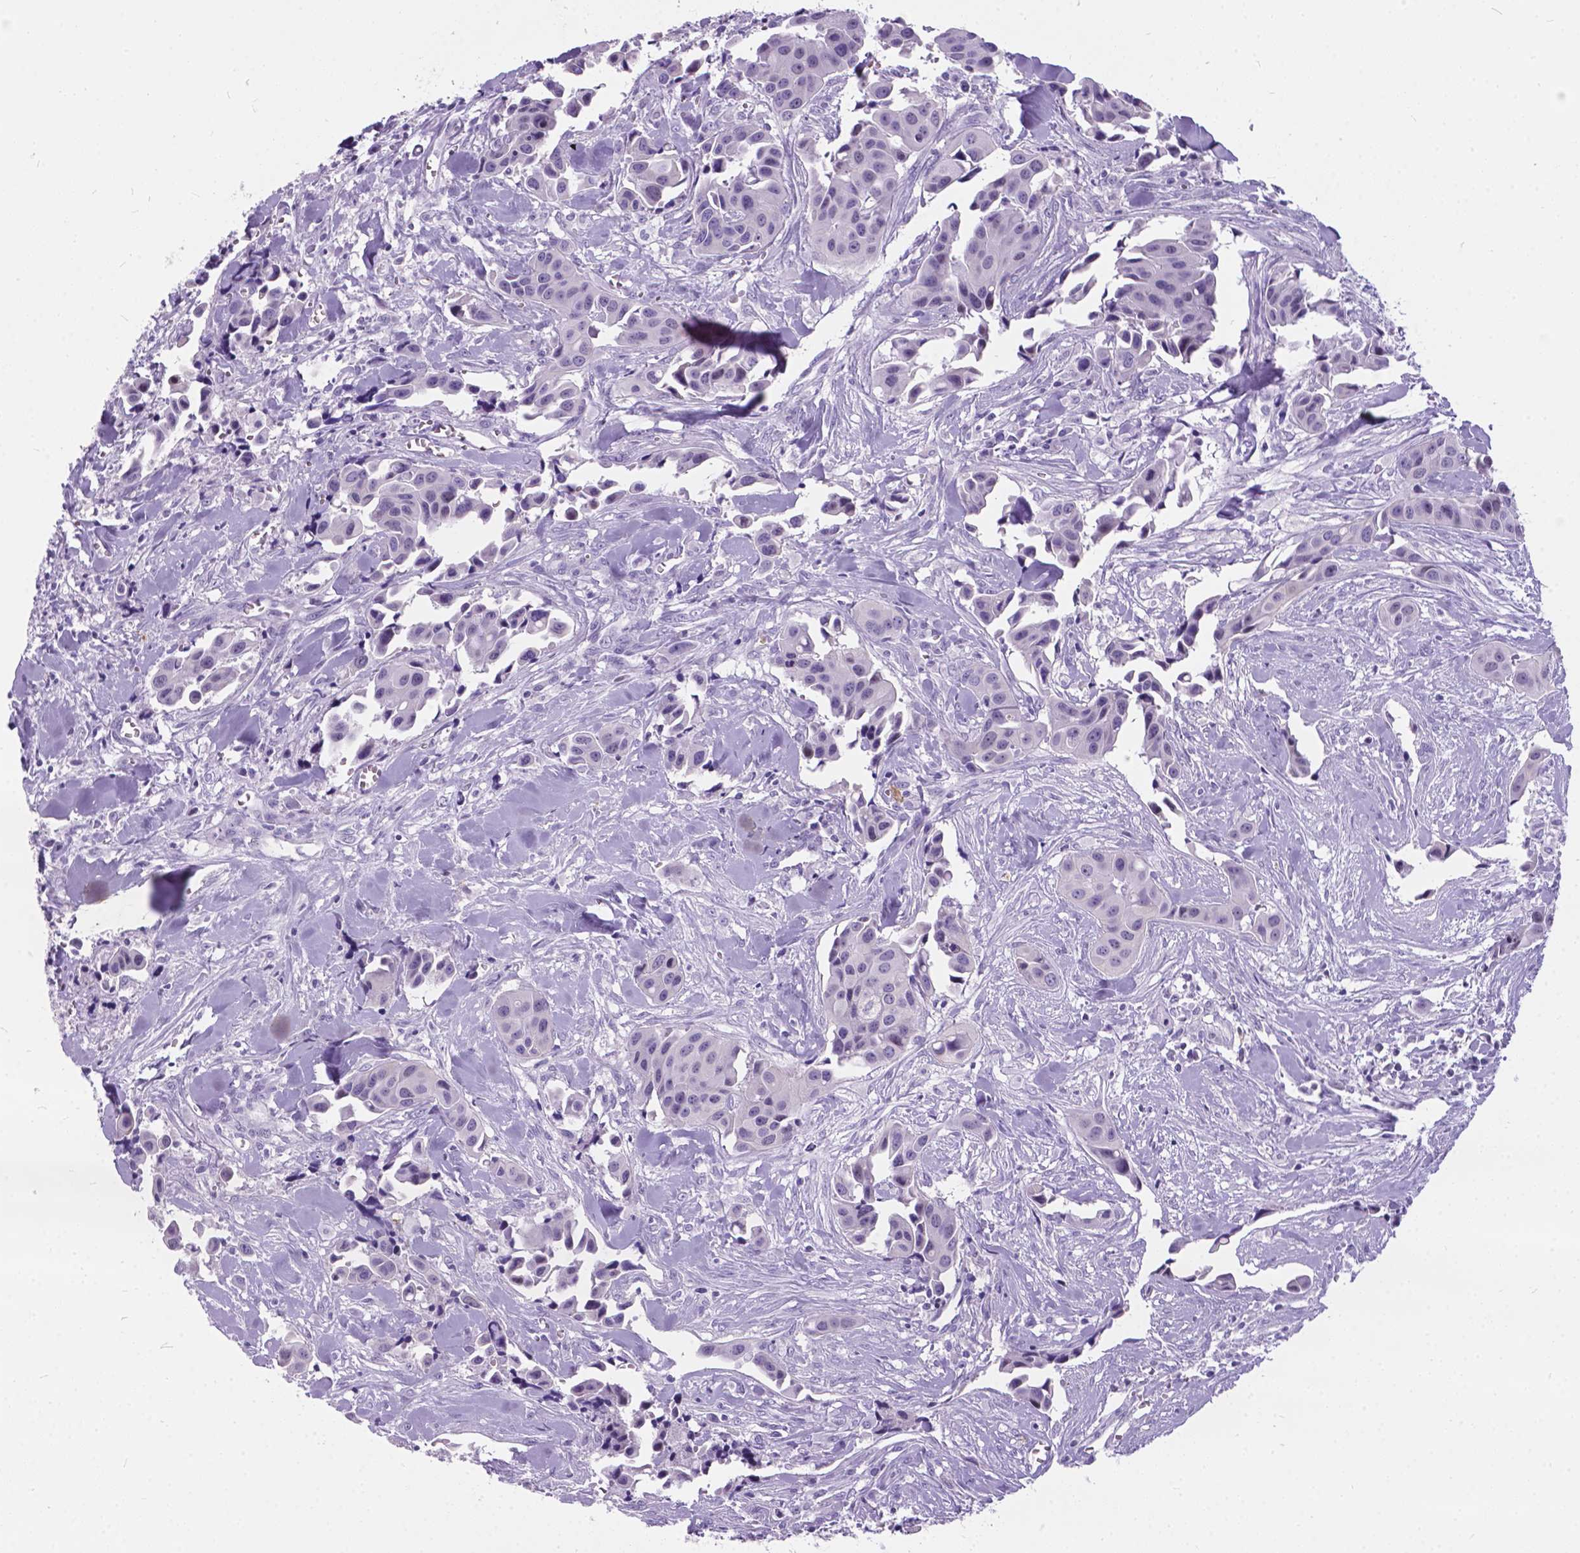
{"staining": {"intensity": "negative", "quantity": "none", "location": "none"}, "tissue": "head and neck cancer", "cell_type": "Tumor cells", "image_type": "cancer", "snomed": [{"axis": "morphology", "description": "Adenocarcinoma, NOS"}, {"axis": "topography", "description": "Head-Neck"}], "caption": "Protein analysis of adenocarcinoma (head and neck) displays no significant positivity in tumor cells.", "gene": "BSND", "patient": {"sex": "male", "age": 76}}